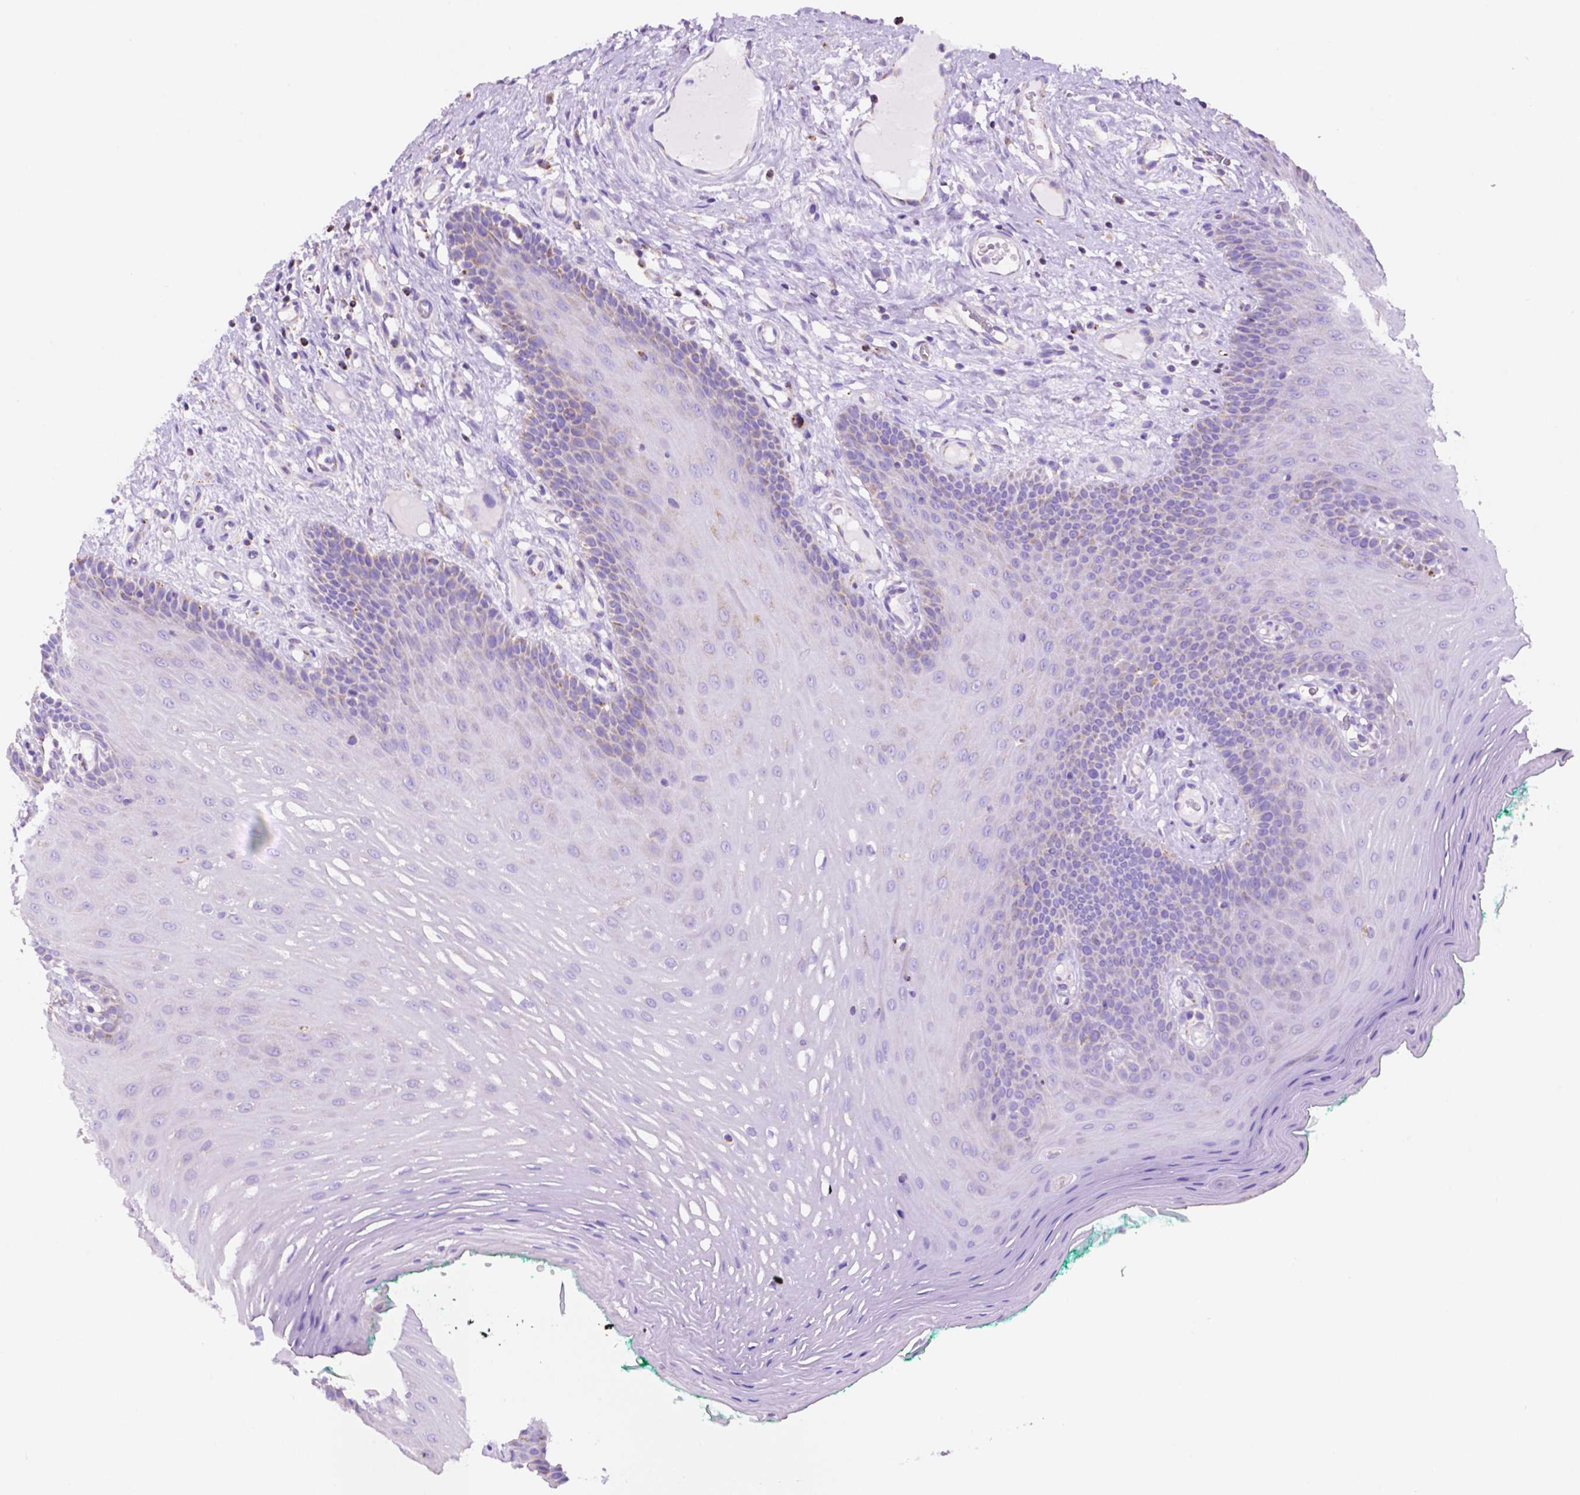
{"staining": {"intensity": "negative", "quantity": "none", "location": "none"}, "tissue": "oral mucosa", "cell_type": "Squamous epithelial cells", "image_type": "normal", "snomed": [{"axis": "morphology", "description": "Normal tissue, NOS"}, {"axis": "morphology", "description": "Squamous cell carcinoma, NOS"}, {"axis": "topography", "description": "Oral tissue"}, {"axis": "topography", "description": "Head-Neck"}], "caption": "An immunohistochemistry (IHC) photomicrograph of benign oral mucosa is shown. There is no staining in squamous epithelial cells of oral mucosa. (Brightfield microscopy of DAB (3,3'-diaminobenzidine) IHC at high magnification).", "gene": "GDPD5", "patient": {"sex": "male", "age": 78}}